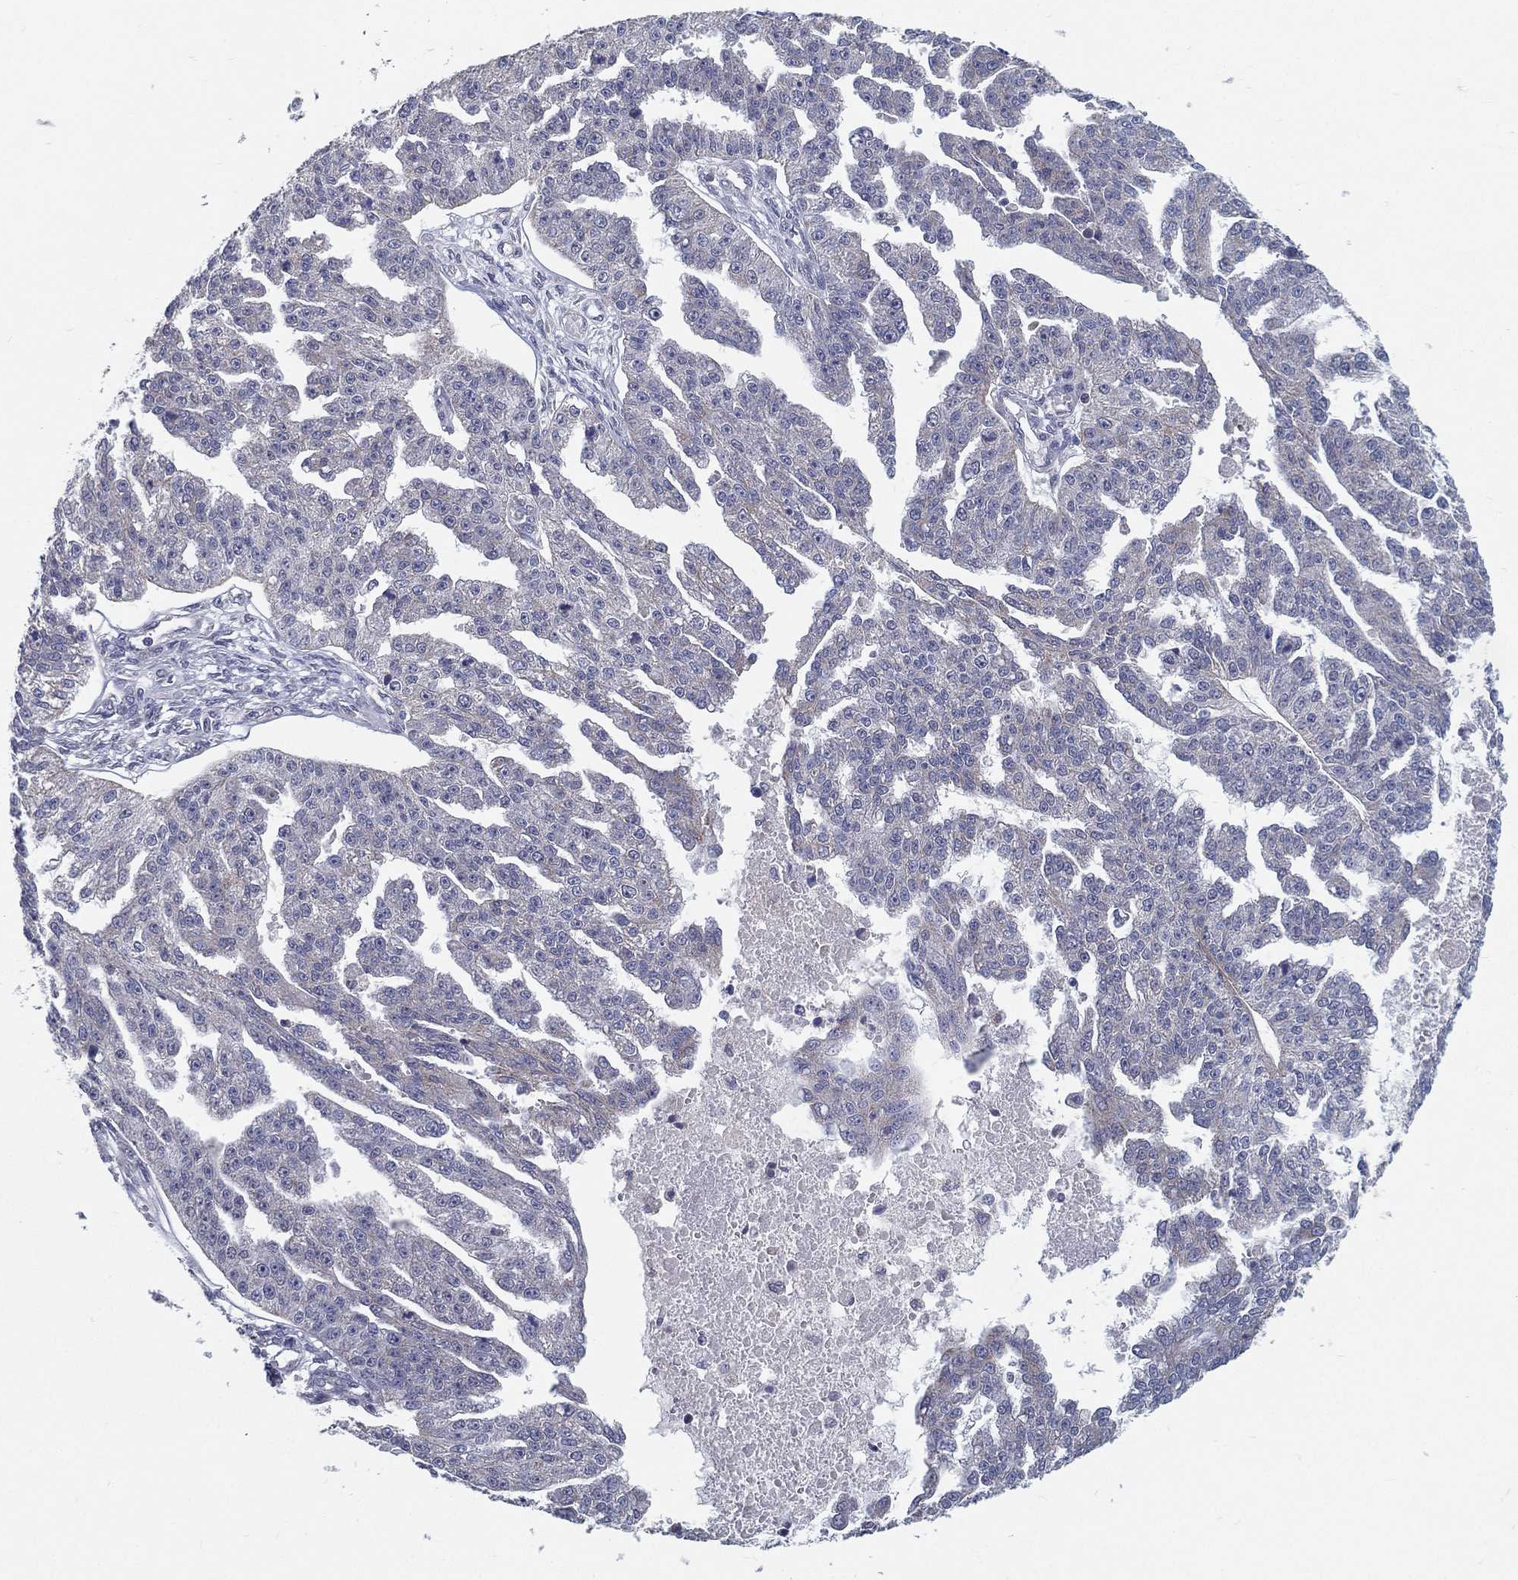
{"staining": {"intensity": "negative", "quantity": "none", "location": "none"}, "tissue": "ovarian cancer", "cell_type": "Tumor cells", "image_type": "cancer", "snomed": [{"axis": "morphology", "description": "Cystadenocarcinoma, serous, NOS"}, {"axis": "topography", "description": "Ovary"}], "caption": "Immunohistochemistry photomicrograph of neoplastic tissue: ovarian cancer stained with DAB (3,3'-diaminobenzidine) shows no significant protein staining in tumor cells. (DAB immunohistochemistry with hematoxylin counter stain).", "gene": "PCSK1", "patient": {"sex": "female", "age": 58}}